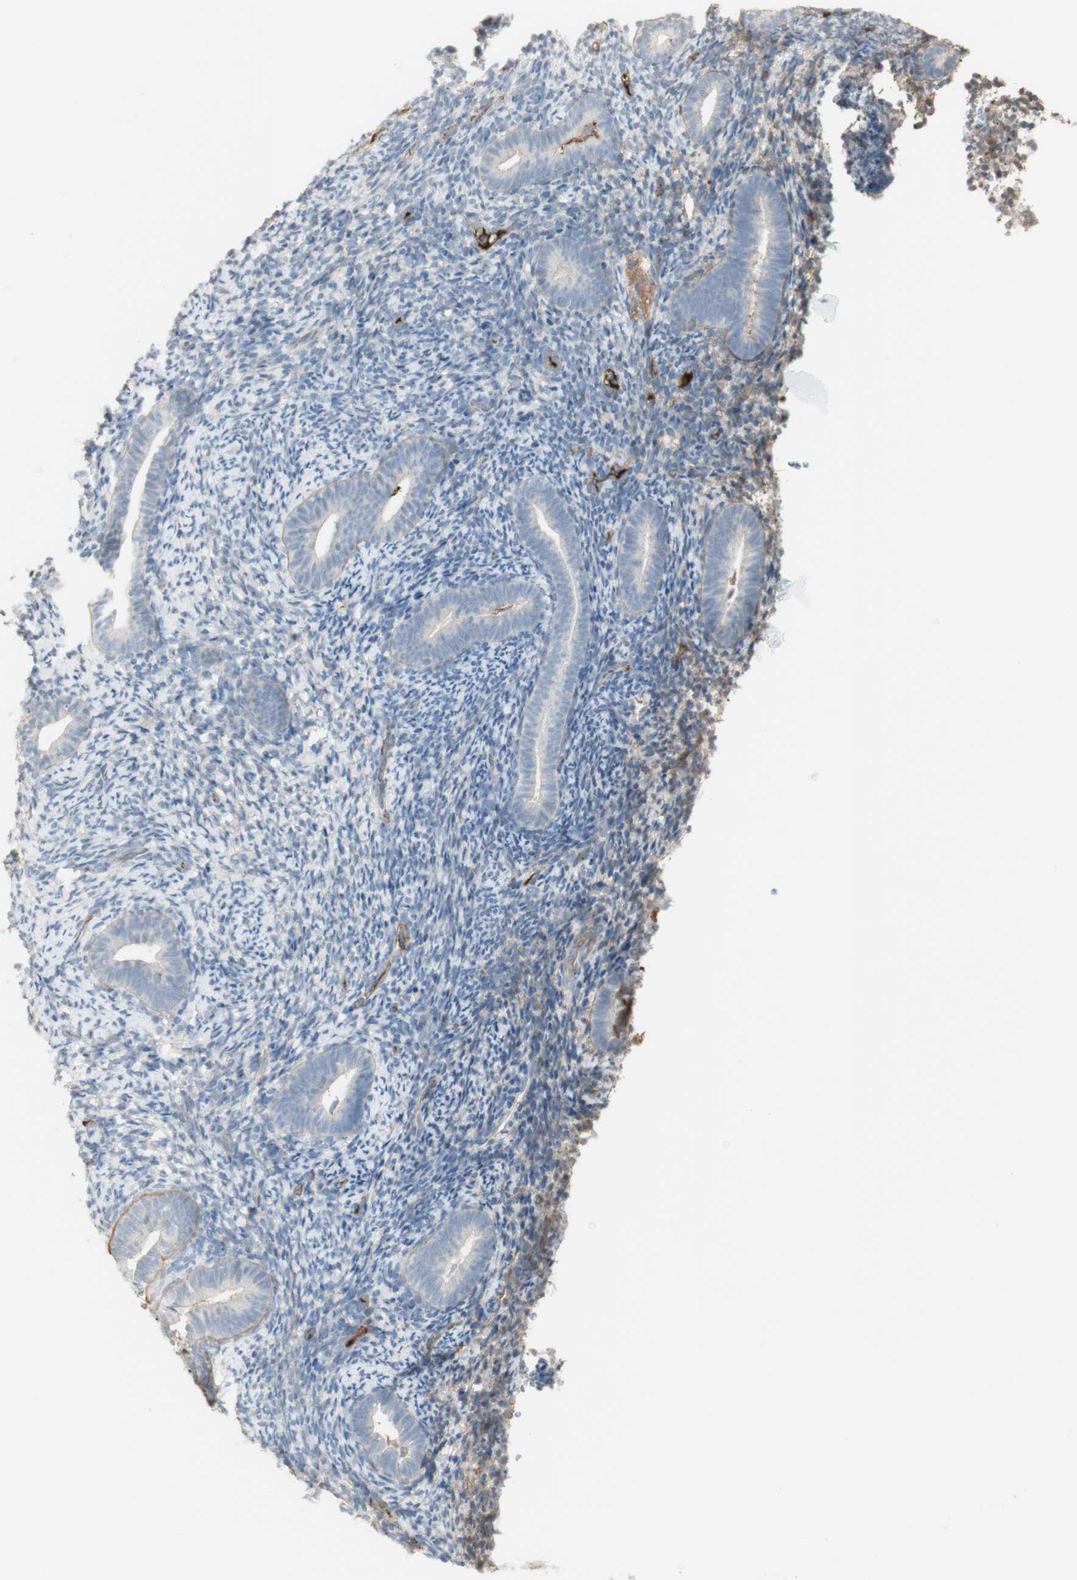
{"staining": {"intensity": "moderate", "quantity": "<25%", "location": "cytoplasmic/membranous"}, "tissue": "endometrium", "cell_type": "Cells in endometrial stroma", "image_type": "normal", "snomed": [{"axis": "morphology", "description": "Normal tissue, NOS"}, {"axis": "topography", "description": "Endometrium"}], "caption": "Immunohistochemical staining of benign human endometrium shows <25% levels of moderate cytoplasmic/membranous protein staining in approximately <25% of cells in endometrial stroma.", "gene": "NID1", "patient": {"sex": "female", "age": 51}}